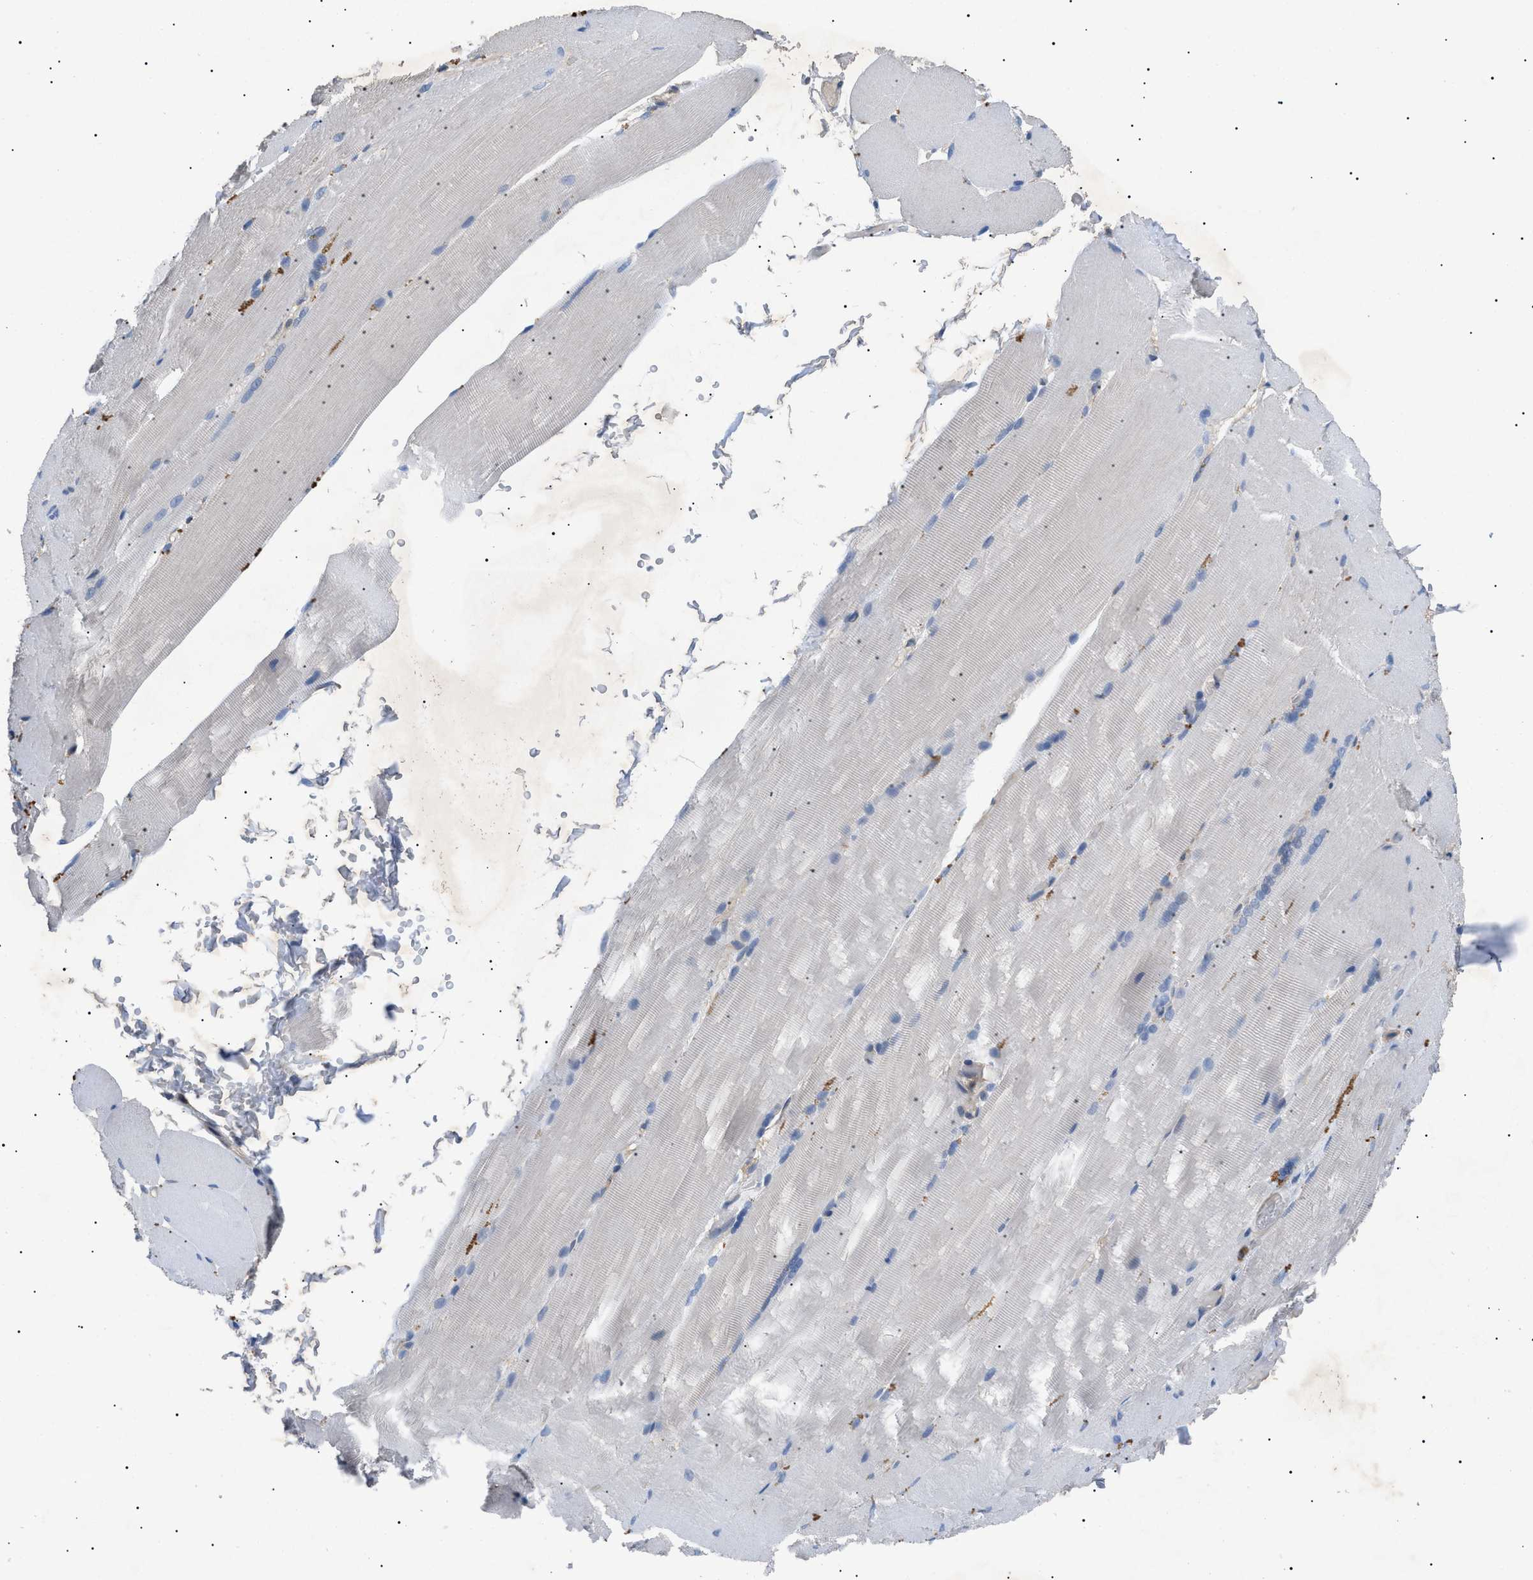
{"staining": {"intensity": "negative", "quantity": "none", "location": "none"}, "tissue": "skeletal muscle", "cell_type": "Myocytes", "image_type": "normal", "snomed": [{"axis": "morphology", "description": "Normal tissue, NOS"}, {"axis": "topography", "description": "Skin"}, {"axis": "topography", "description": "Skeletal muscle"}], "caption": "DAB (3,3'-diaminobenzidine) immunohistochemical staining of unremarkable skeletal muscle displays no significant staining in myocytes. (Brightfield microscopy of DAB IHC at high magnification).", "gene": "RIPK1", "patient": {"sex": "male", "age": 83}}